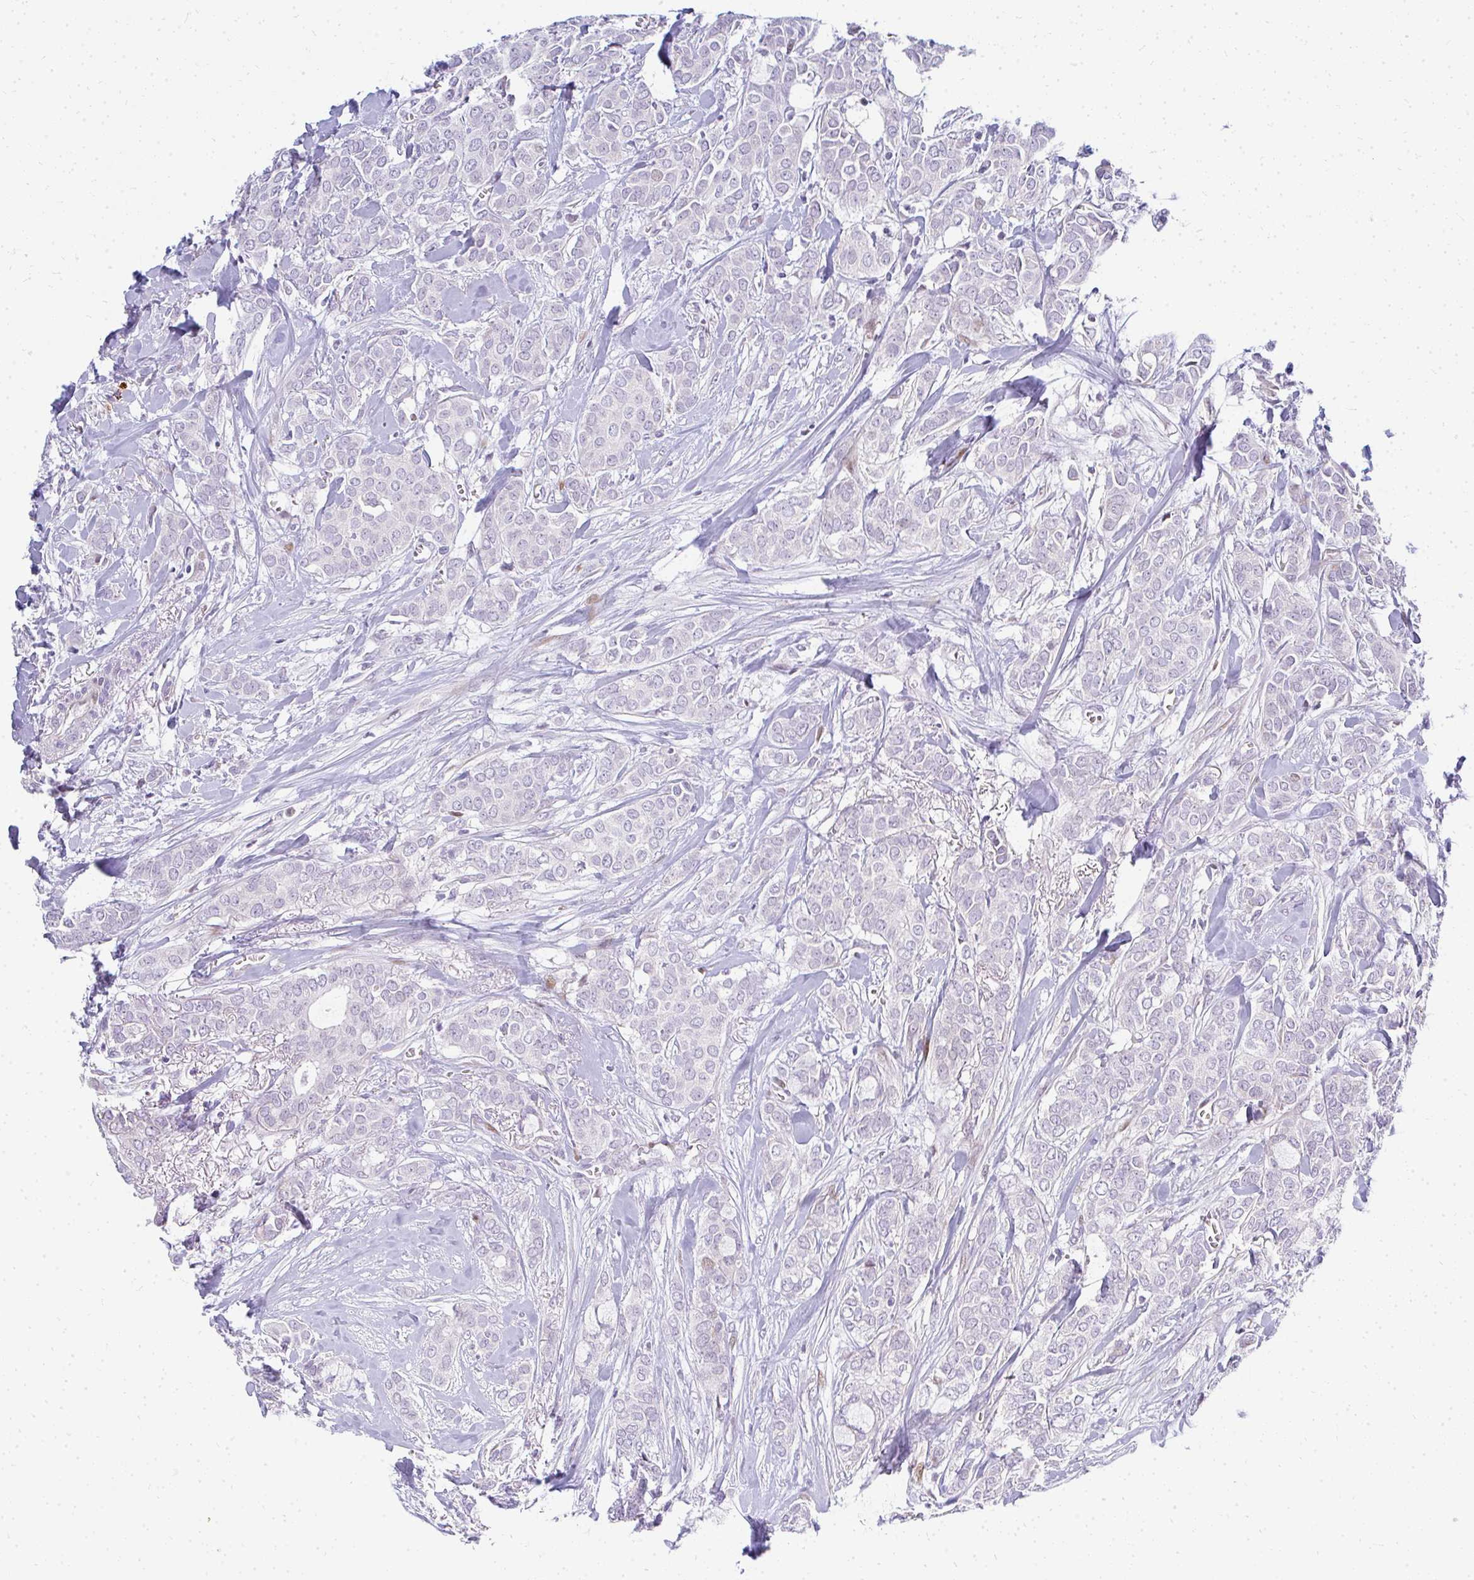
{"staining": {"intensity": "negative", "quantity": "none", "location": "none"}, "tissue": "breast cancer", "cell_type": "Tumor cells", "image_type": "cancer", "snomed": [{"axis": "morphology", "description": "Duct carcinoma"}, {"axis": "topography", "description": "Breast"}], "caption": "The immunohistochemistry (IHC) image has no significant expression in tumor cells of intraductal carcinoma (breast) tissue.", "gene": "PLA2G5", "patient": {"sex": "female", "age": 84}}